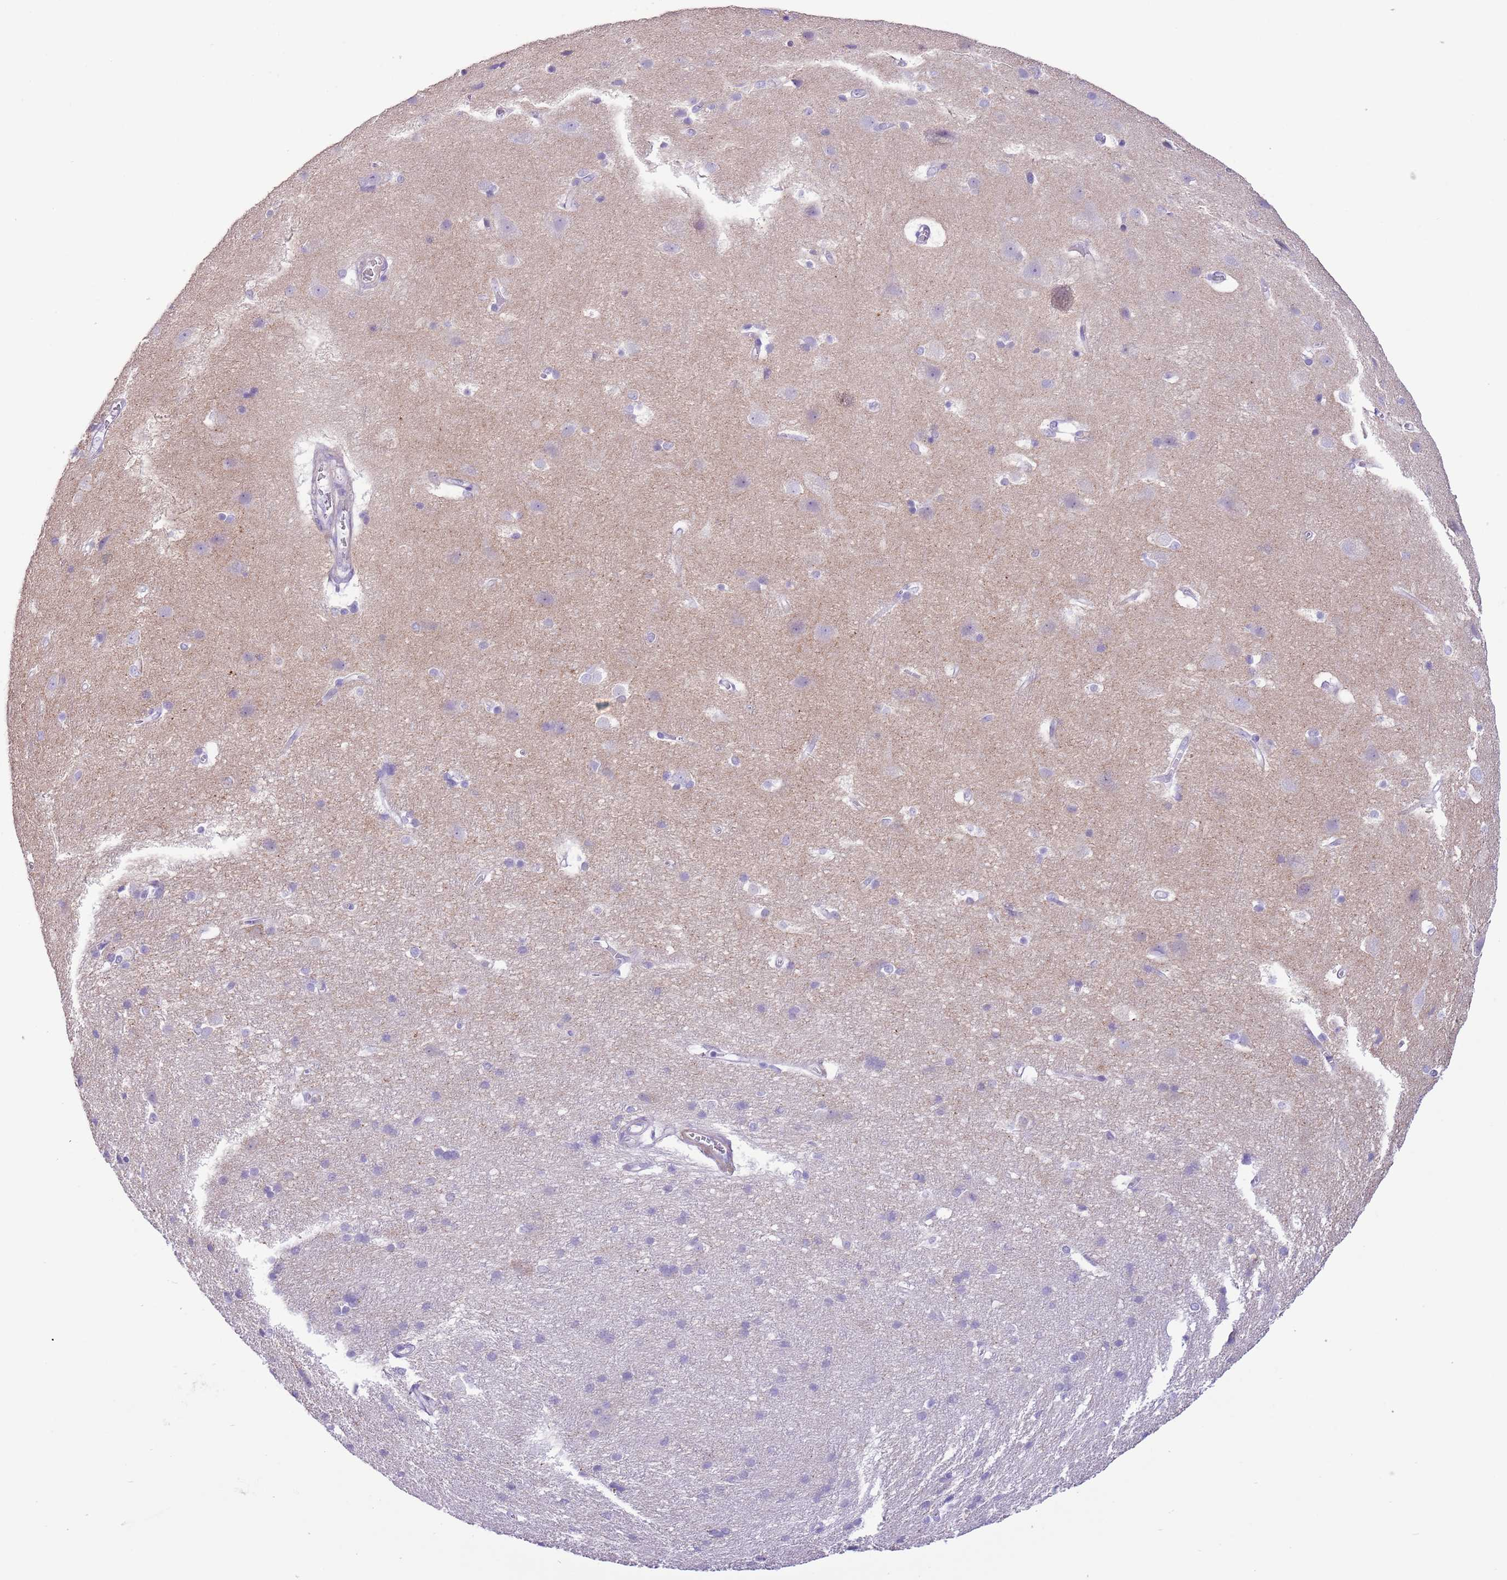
{"staining": {"intensity": "negative", "quantity": "none", "location": "none"}, "tissue": "cerebral cortex", "cell_type": "Endothelial cells", "image_type": "normal", "snomed": [{"axis": "morphology", "description": "Normal tissue, NOS"}, {"axis": "topography", "description": "Cerebral cortex"}], "caption": "An immunohistochemistry micrograph of benign cerebral cortex is shown. There is no staining in endothelial cells of cerebral cortex.", "gene": "SLC7A14", "patient": {"sex": "male", "age": 54}}